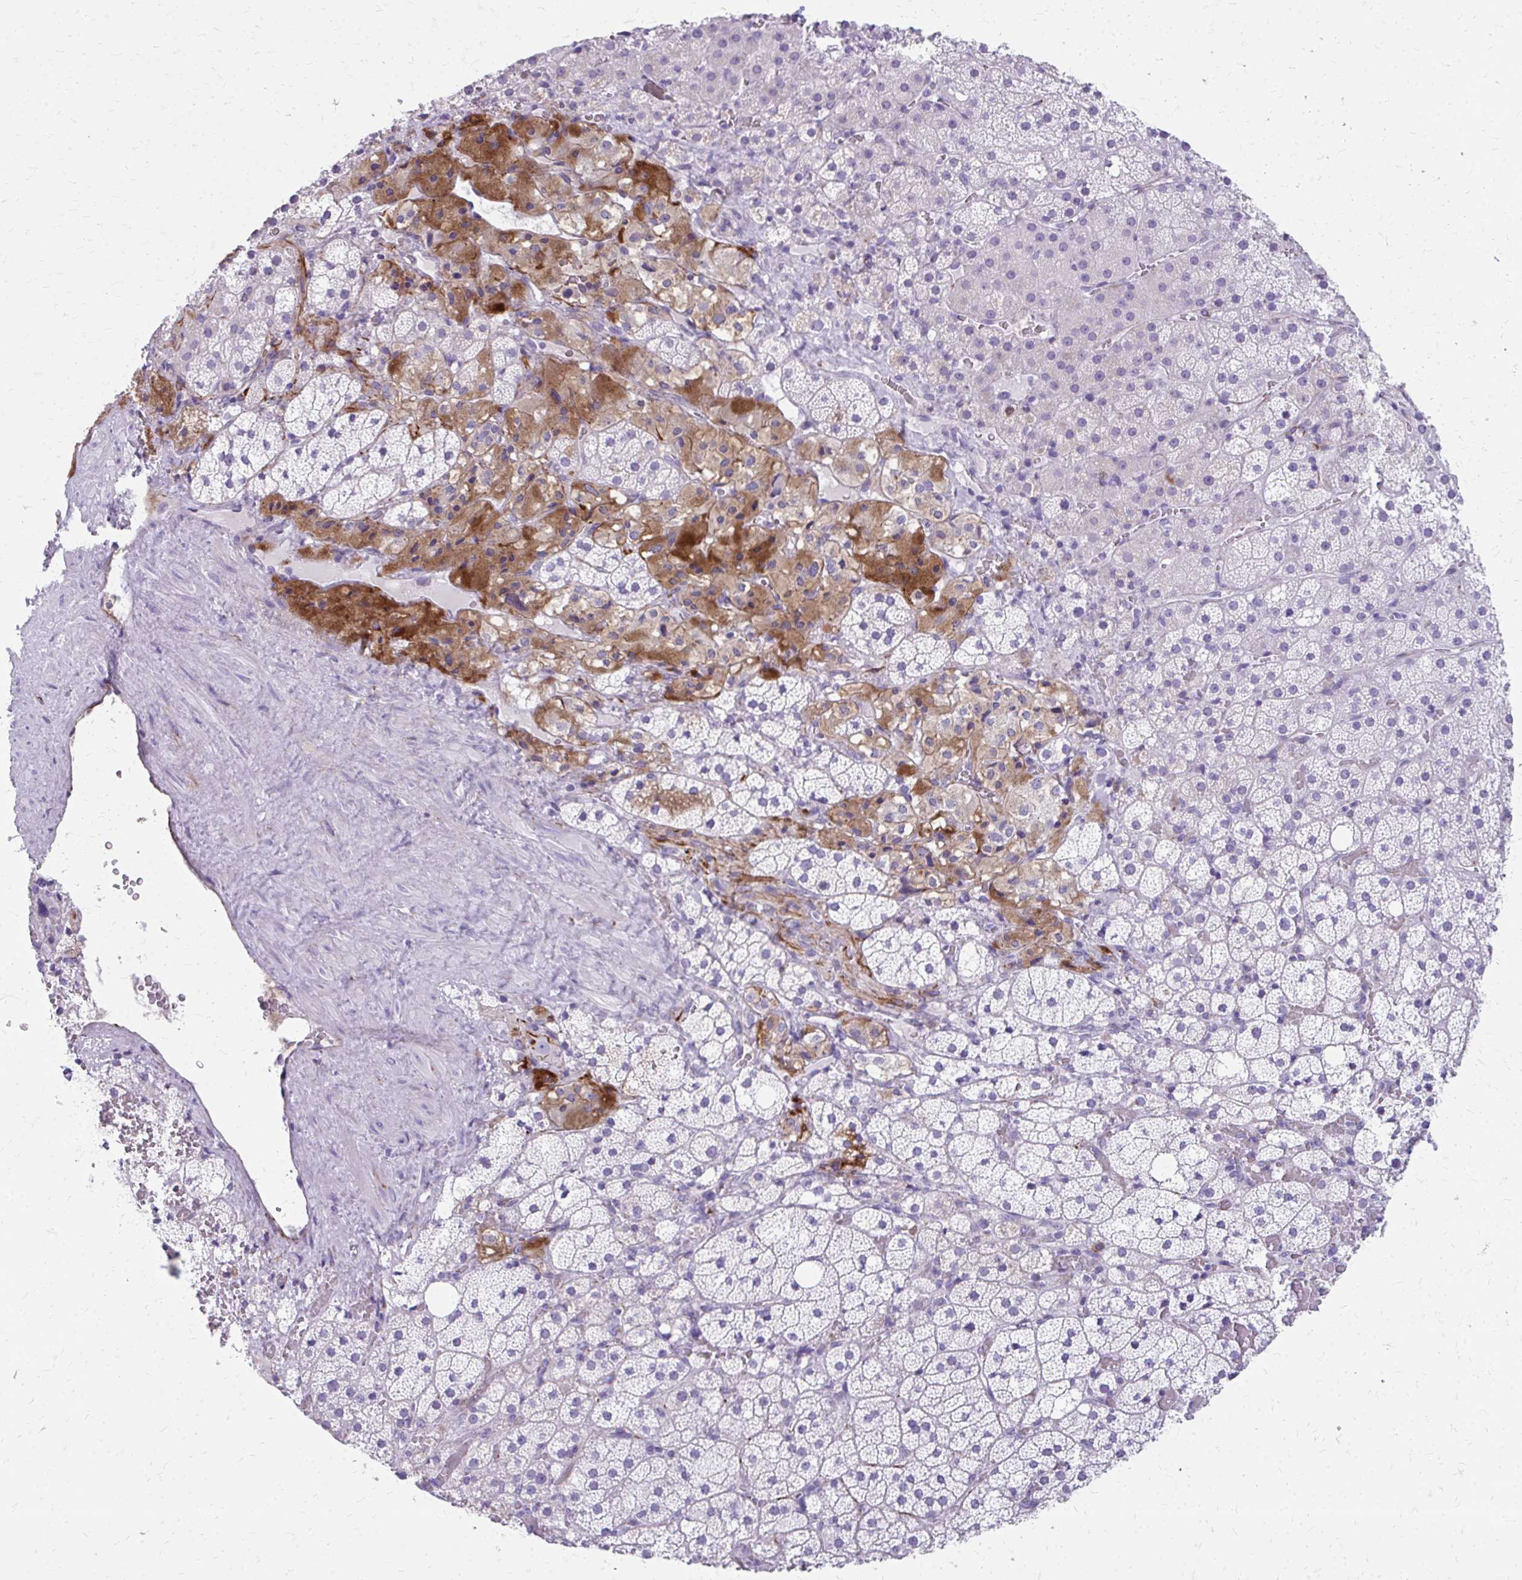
{"staining": {"intensity": "moderate", "quantity": "<25%", "location": "cytoplasmic/membranous"}, "tissue": "adrenal gland", "cell_type": "Glandular cells", "image_type": "normal", "snomed": [{"axis": "morphology", "description": "Normal tissue, NOS"}, {"axis": "topography", "description": "Adrenal gland"}], "caption": "Immunohistochemical staining of normal human adrenal gland demonstrates <25% levels of moderate cytoplasmic/membranous protein staining in about <25% of glandular cells.", "gene": "TRIM6", "patient": {"sex": "male", "age": 53}}